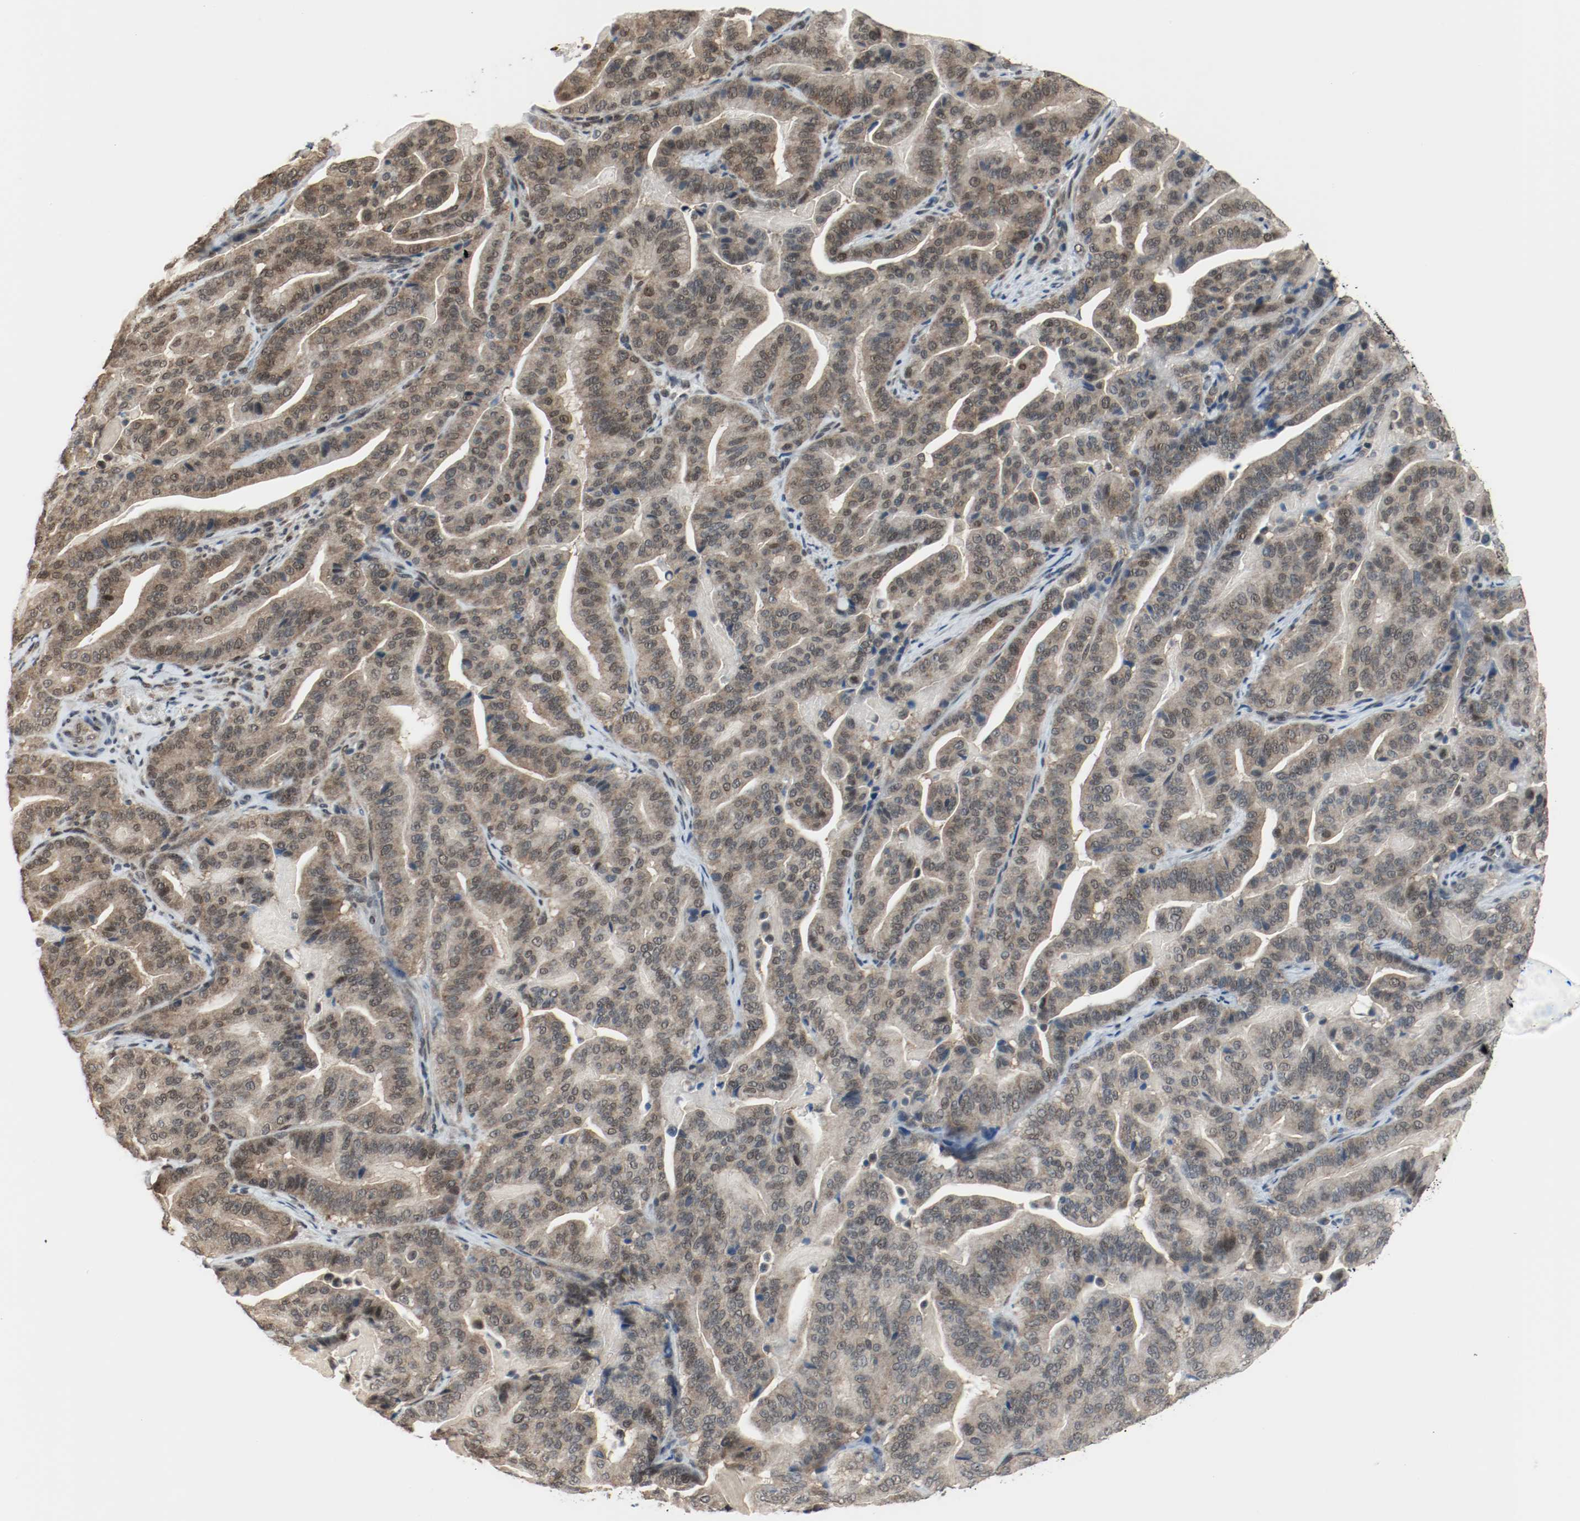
{"staining": {"intensity": "weak", "quantity": ">75%", "location": "cytoplasmic/membranous,nuclear"}, "tissue": "pancreatic cancer", "cell_type": "Tumor cells", "image_type": "cancer", "snomed": [{"axis": "morphology", "description": "Adenocarcinoma, NOS"}, {"axis": "topography", "description": "Pancreas"}], "caption": "The photomicrograph displays staining of pancreatic adenocarcinoma, revealing weak cytoplasmic/membranous and nuclear protein staining (brown color) within tumor cells. The staining was performed using DAB to visualize the protein expression in brown, while the nuclei were stained in blue with hematoxylin (Magnification: 20x).", "gene": "PPME1", "patient": {"sex": "male", "age": 63}}